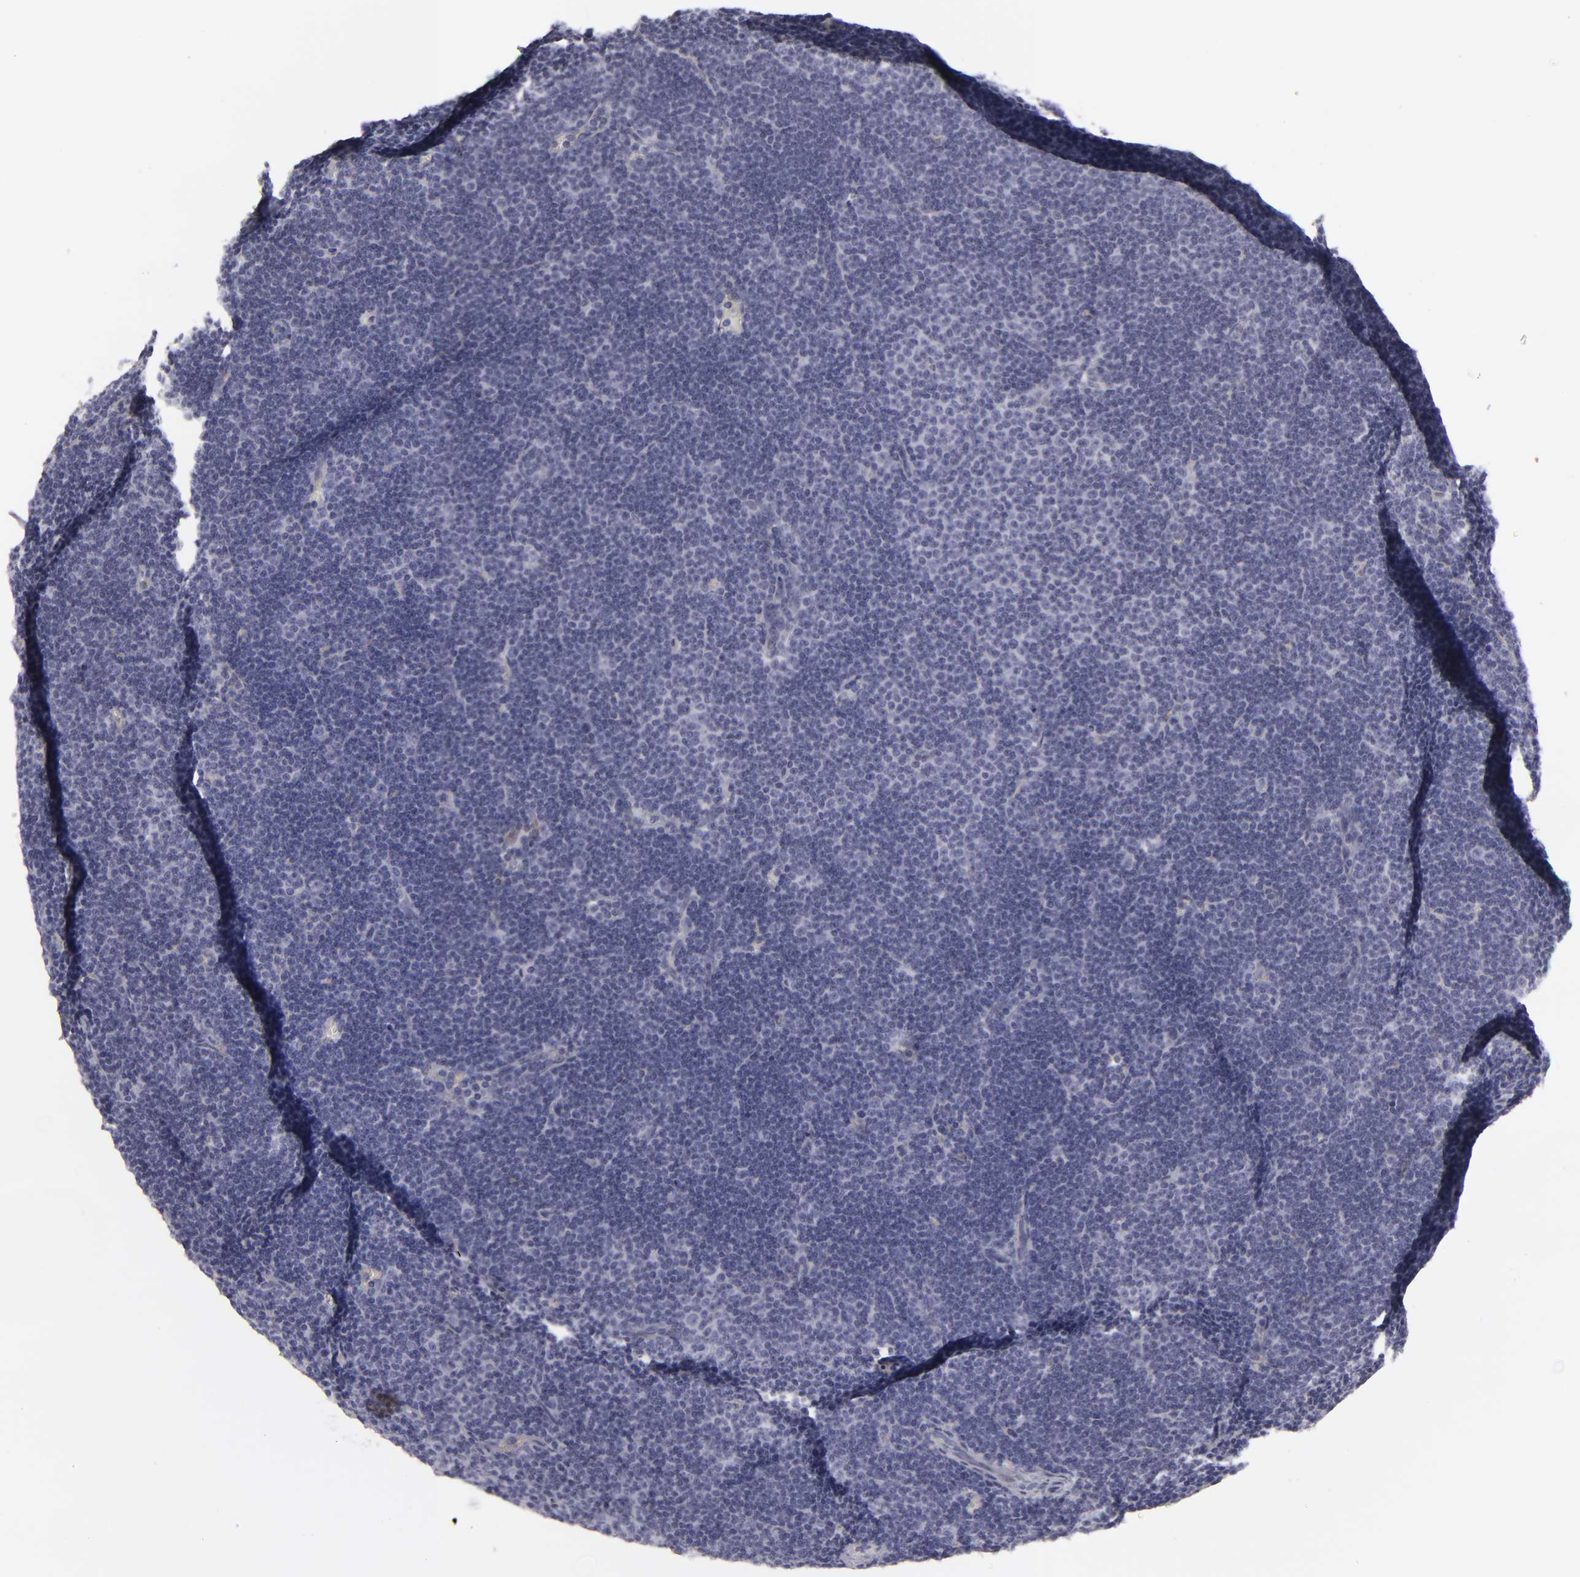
{"staining": {"intensity": "negative", "quantity": "none", "location": "none"}, "tissue": "lymphoma", "cell_type": "Tumor cells", "image_type": "cancer", "snomed": [{"axis": "morphology", "description": "Malignant lymphoma, non-Hodgkin's type, Low grade"}, {"axis": "topography", "description": "Lymph node"}], "caption": "Immunohistochemistry micrograph of neoplastic tissue: lymphoma stained with DAB (3,3'-diaminobenzidine) displays no significant protein staining in tumor cells.", "gene": "JUP", "patient": {"sex": "male", "age": 57}}